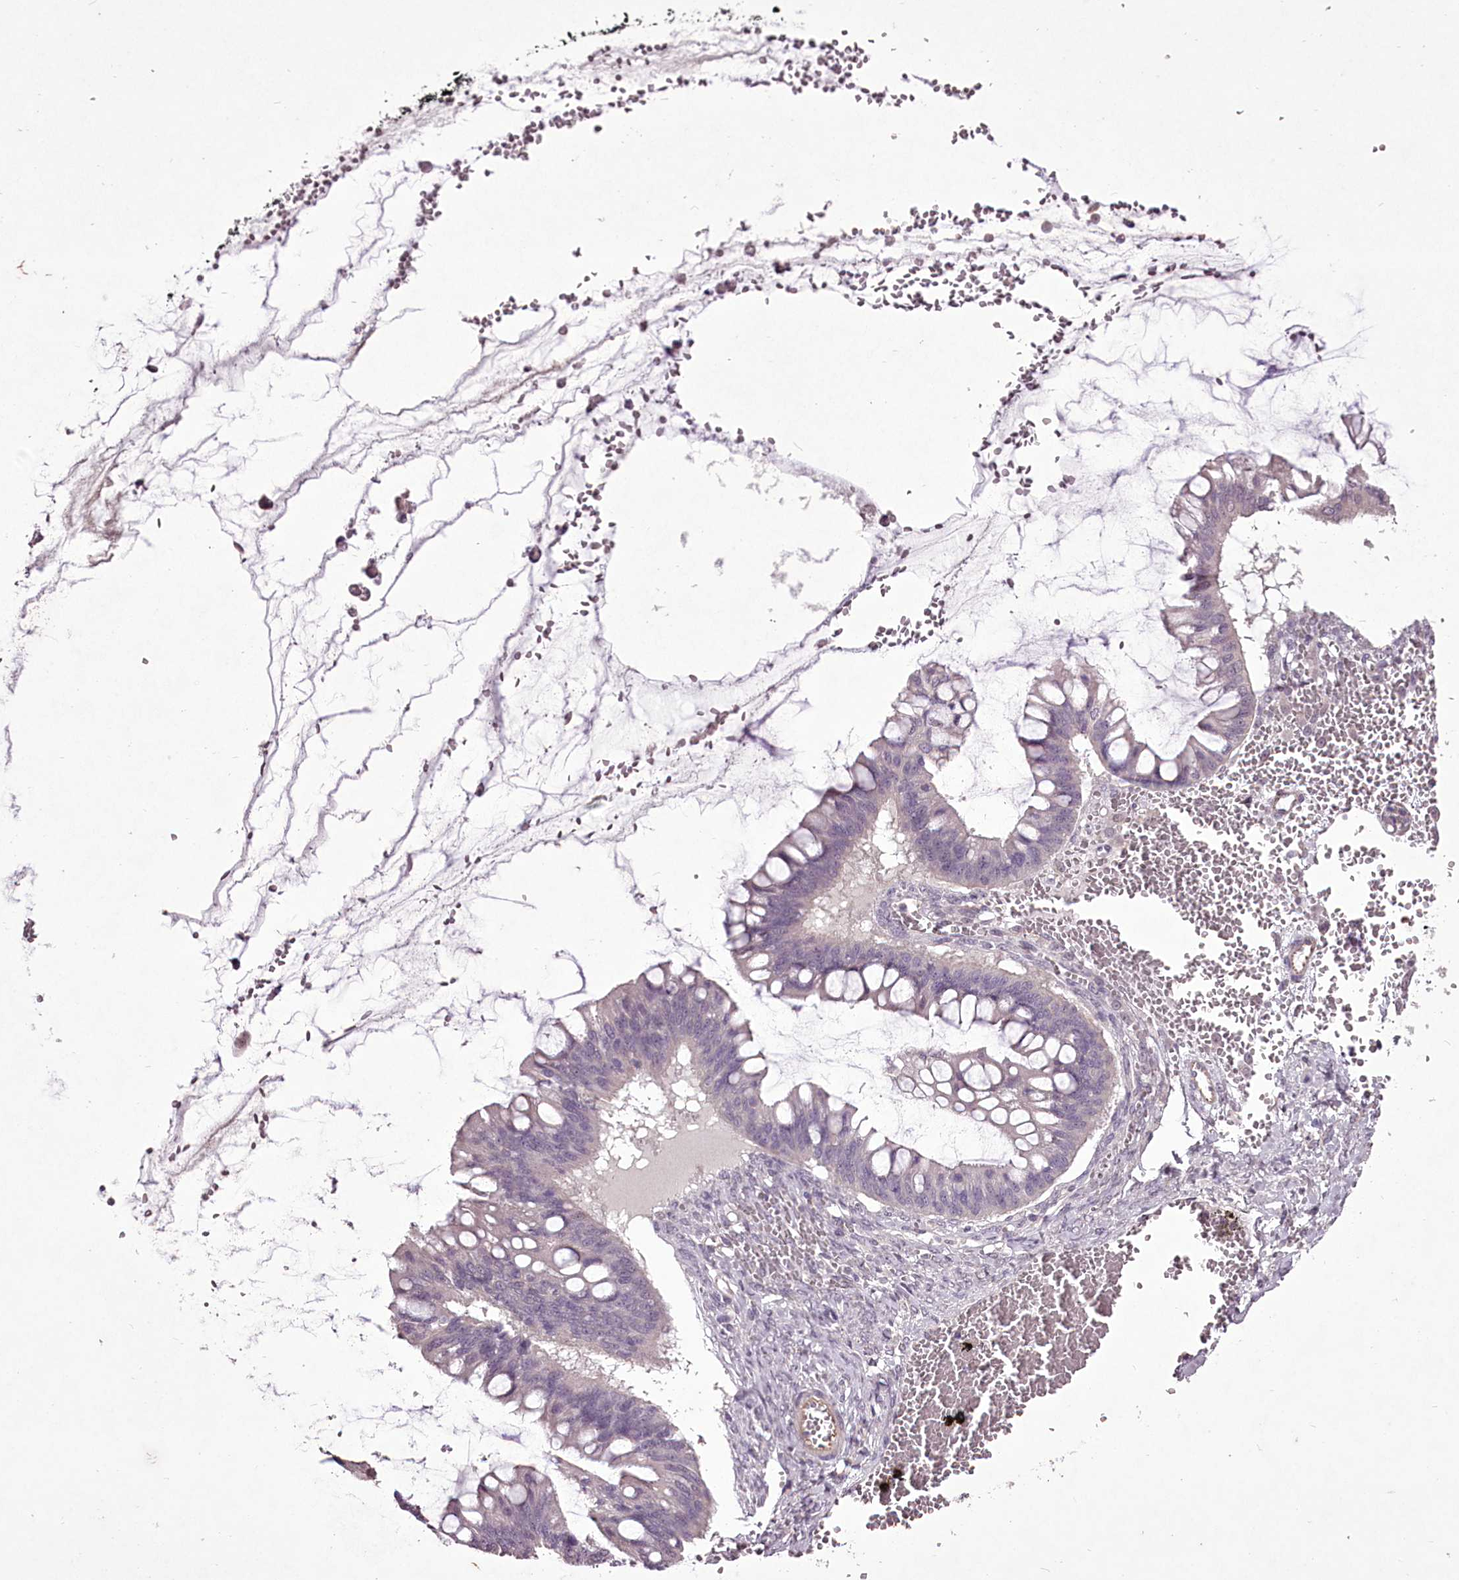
{"staining": {"intensity": "negative", "quantity": "none", "location": "none"}, "tissue": "ovarian cancer", "cell_type": "Tumor cells", "image_type": "cancer", "snomed": [{"axis": "morphology", "description": "Cystadenocarcinoma, mucinous, NOS"}, {"axis": "topography", "description": "Ovary"}], "caption": "Mucinous cystadenocarcinoma (ovarian) was stained to show a protein in brown. There is no significant positivity in tumor cells.", "gene": "C1orf56", "patient": {"sex": "female", "age": 73}}